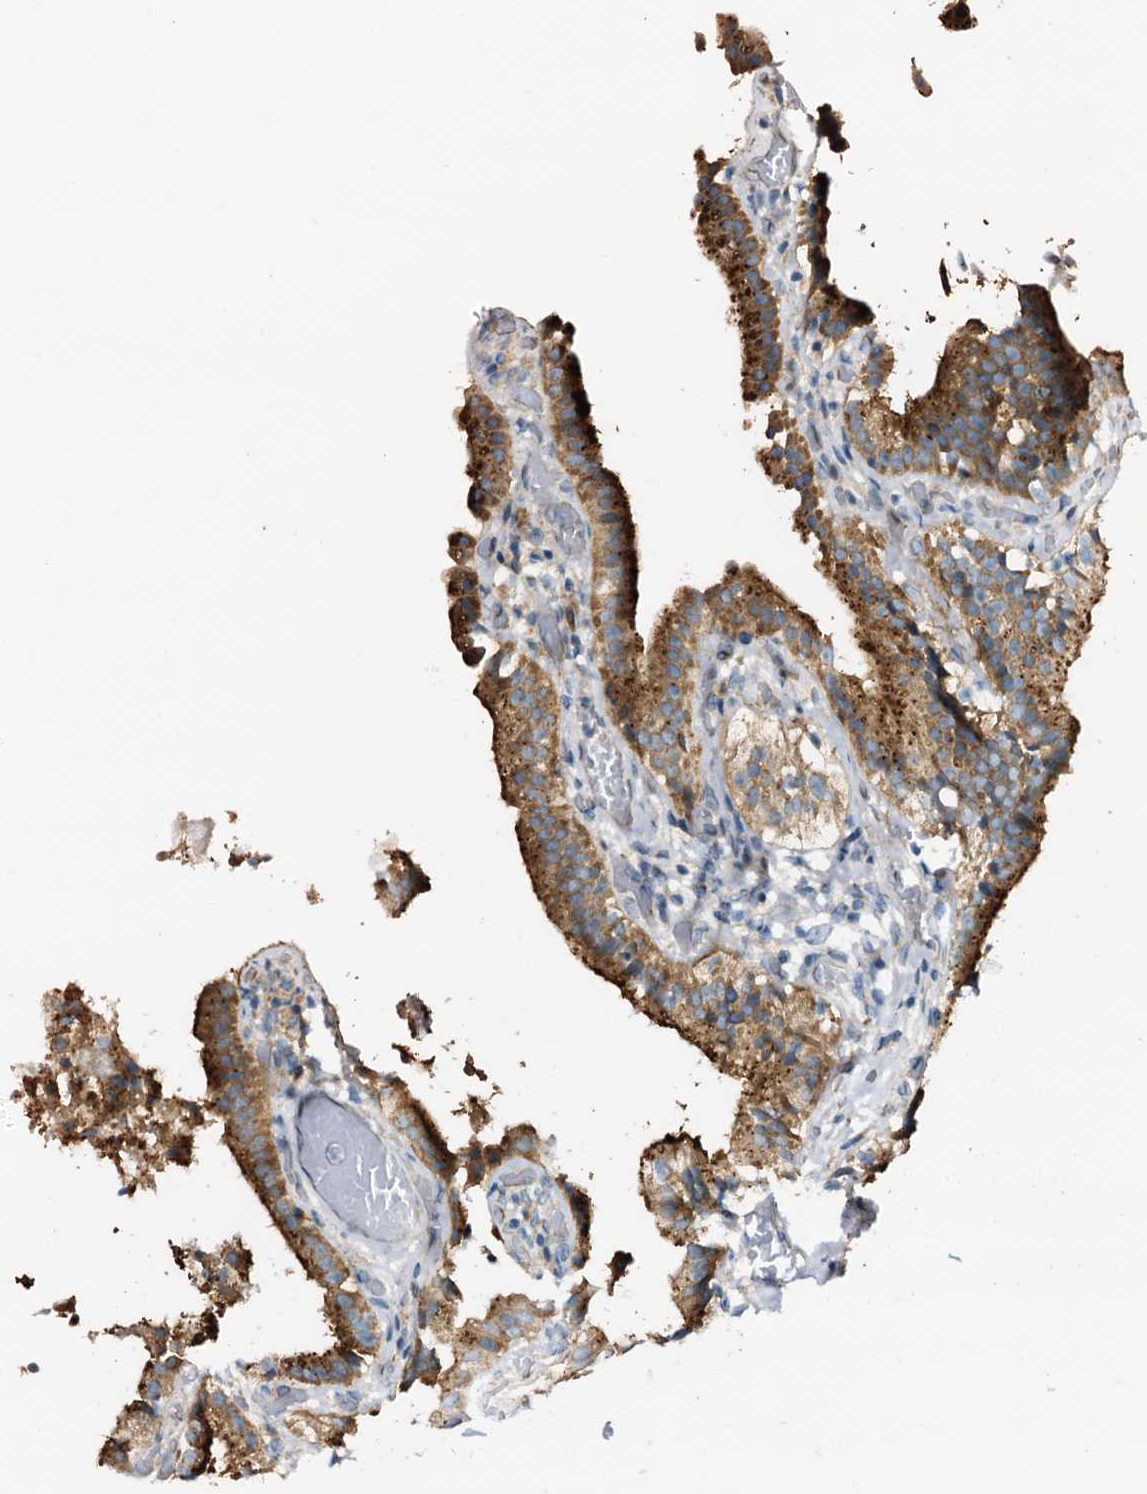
{"staining": {"intensity": "moderate", "quantity": ">75%", "location": "cytoplasmic/membranous"}, "tissue": "gallbladder", "cell_type": "Glandular cells", "image_type": "normal", "snomed": [{"axis": "morphology", "description": "Normal tissue, NOS"}, {"axis": "topography", "description": "Gallbladder"}], "caption": "Approximately >75% of glandular cells in unremarkable human gallbladder display moderate cytoplasmic/membranous protein expression as visualized by brown immunohistochemical staining.", "gene": "STARD13", "patient": {"sex": "female", "age": 47}}